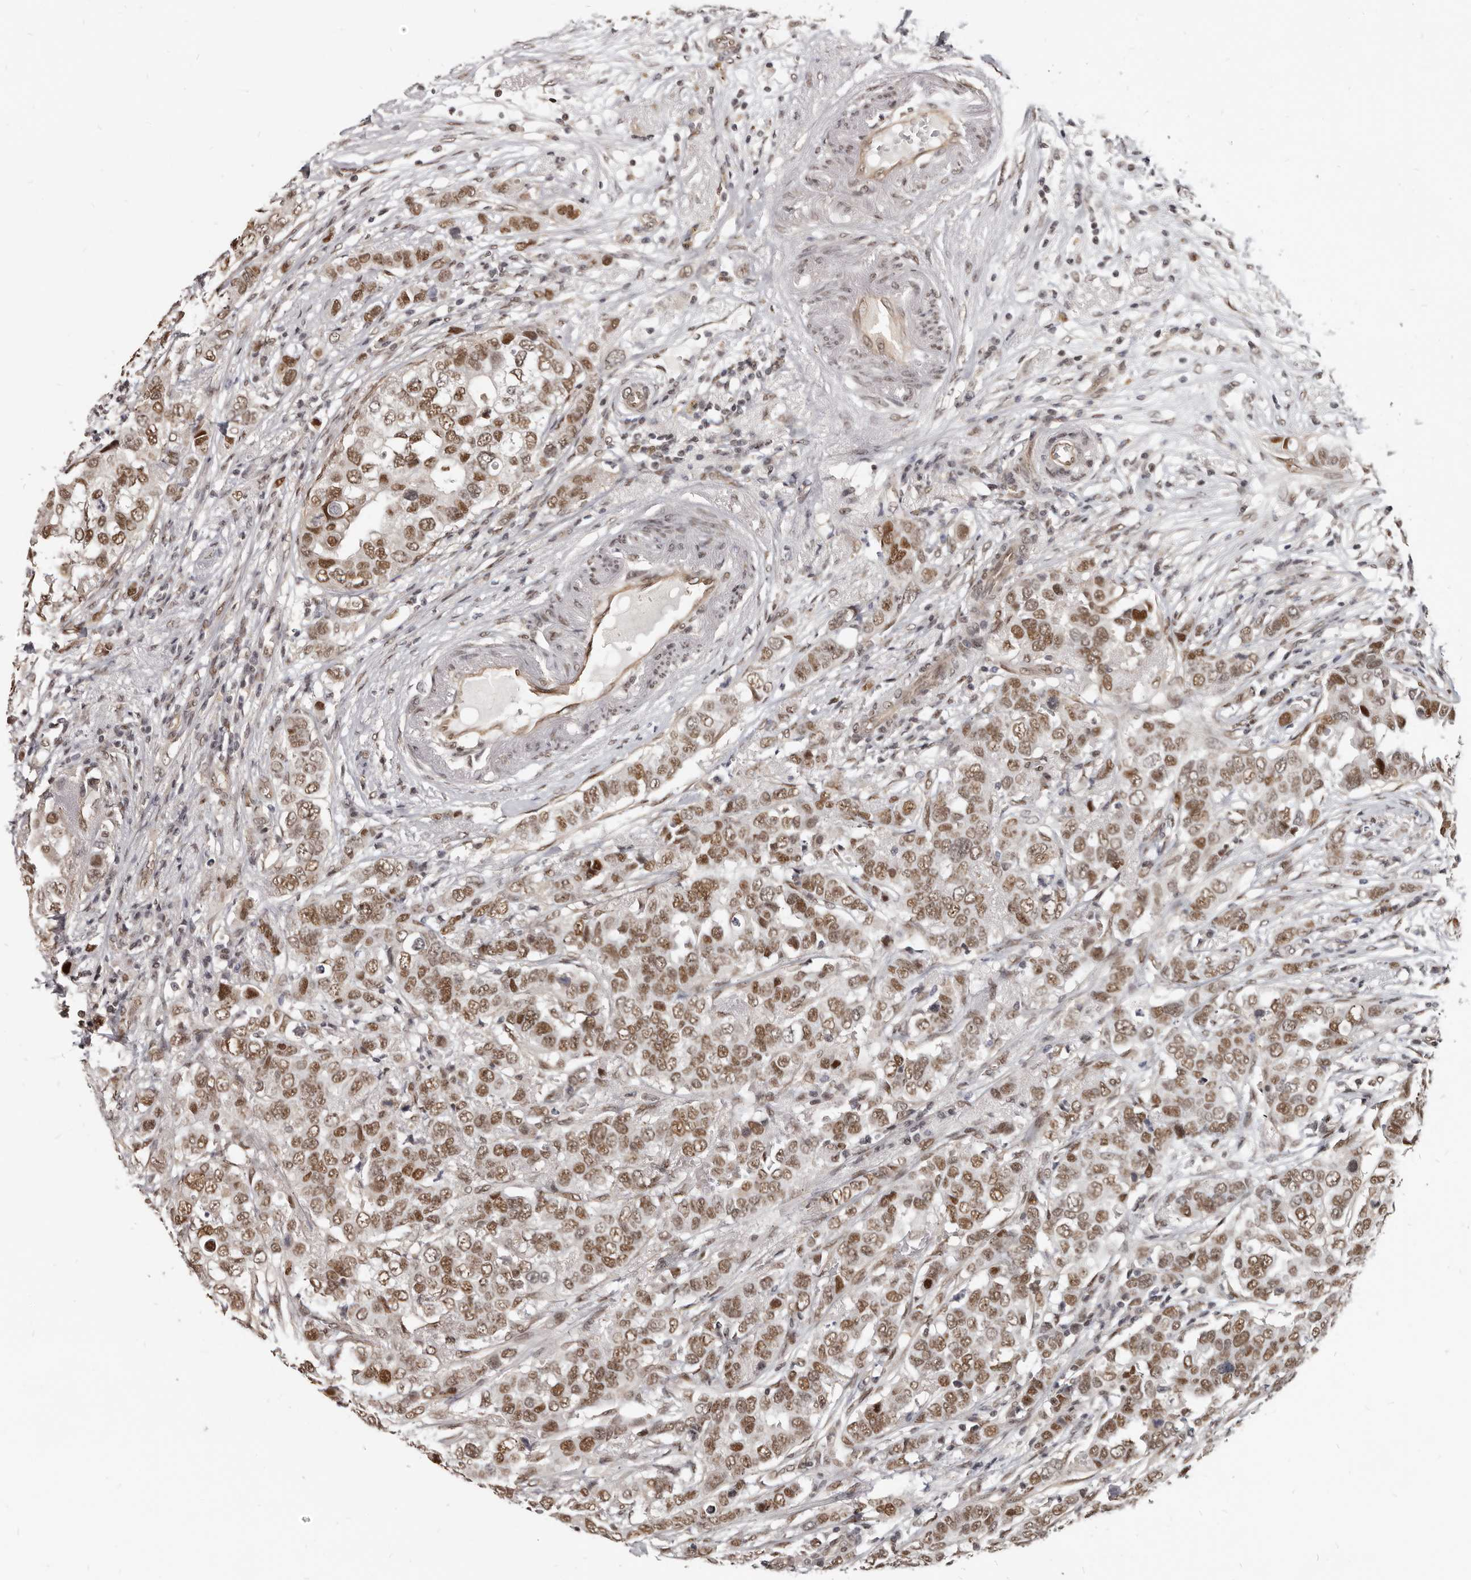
{"staining": {"intensity": "moderate", "quantity": ">75%", "location": "nuclear"}, "tissue": "breast cancer", "cell_type": "Tumor cells", "image_type": "cancer", "snomed": [{"axis": "morphology", "description": "Duct carcinoma"}, {"axis": "topography", "description": "Breast"}], "caption": "Immunohistochemistry staining of breast cancer (infiltrating ductal carcinoma), which shows medium levels of moderate nuclear expression in about >75% of tumor cells indicating moderate nuclear protein positivity. The staining was performed using DAB (3,3'-diaminobenzidine) (brown) for protein detection and nuclei were counterstained in hematoxylin (blue).", "gene": "ATF5", "patient": {"sex": "female", "age": 50}}